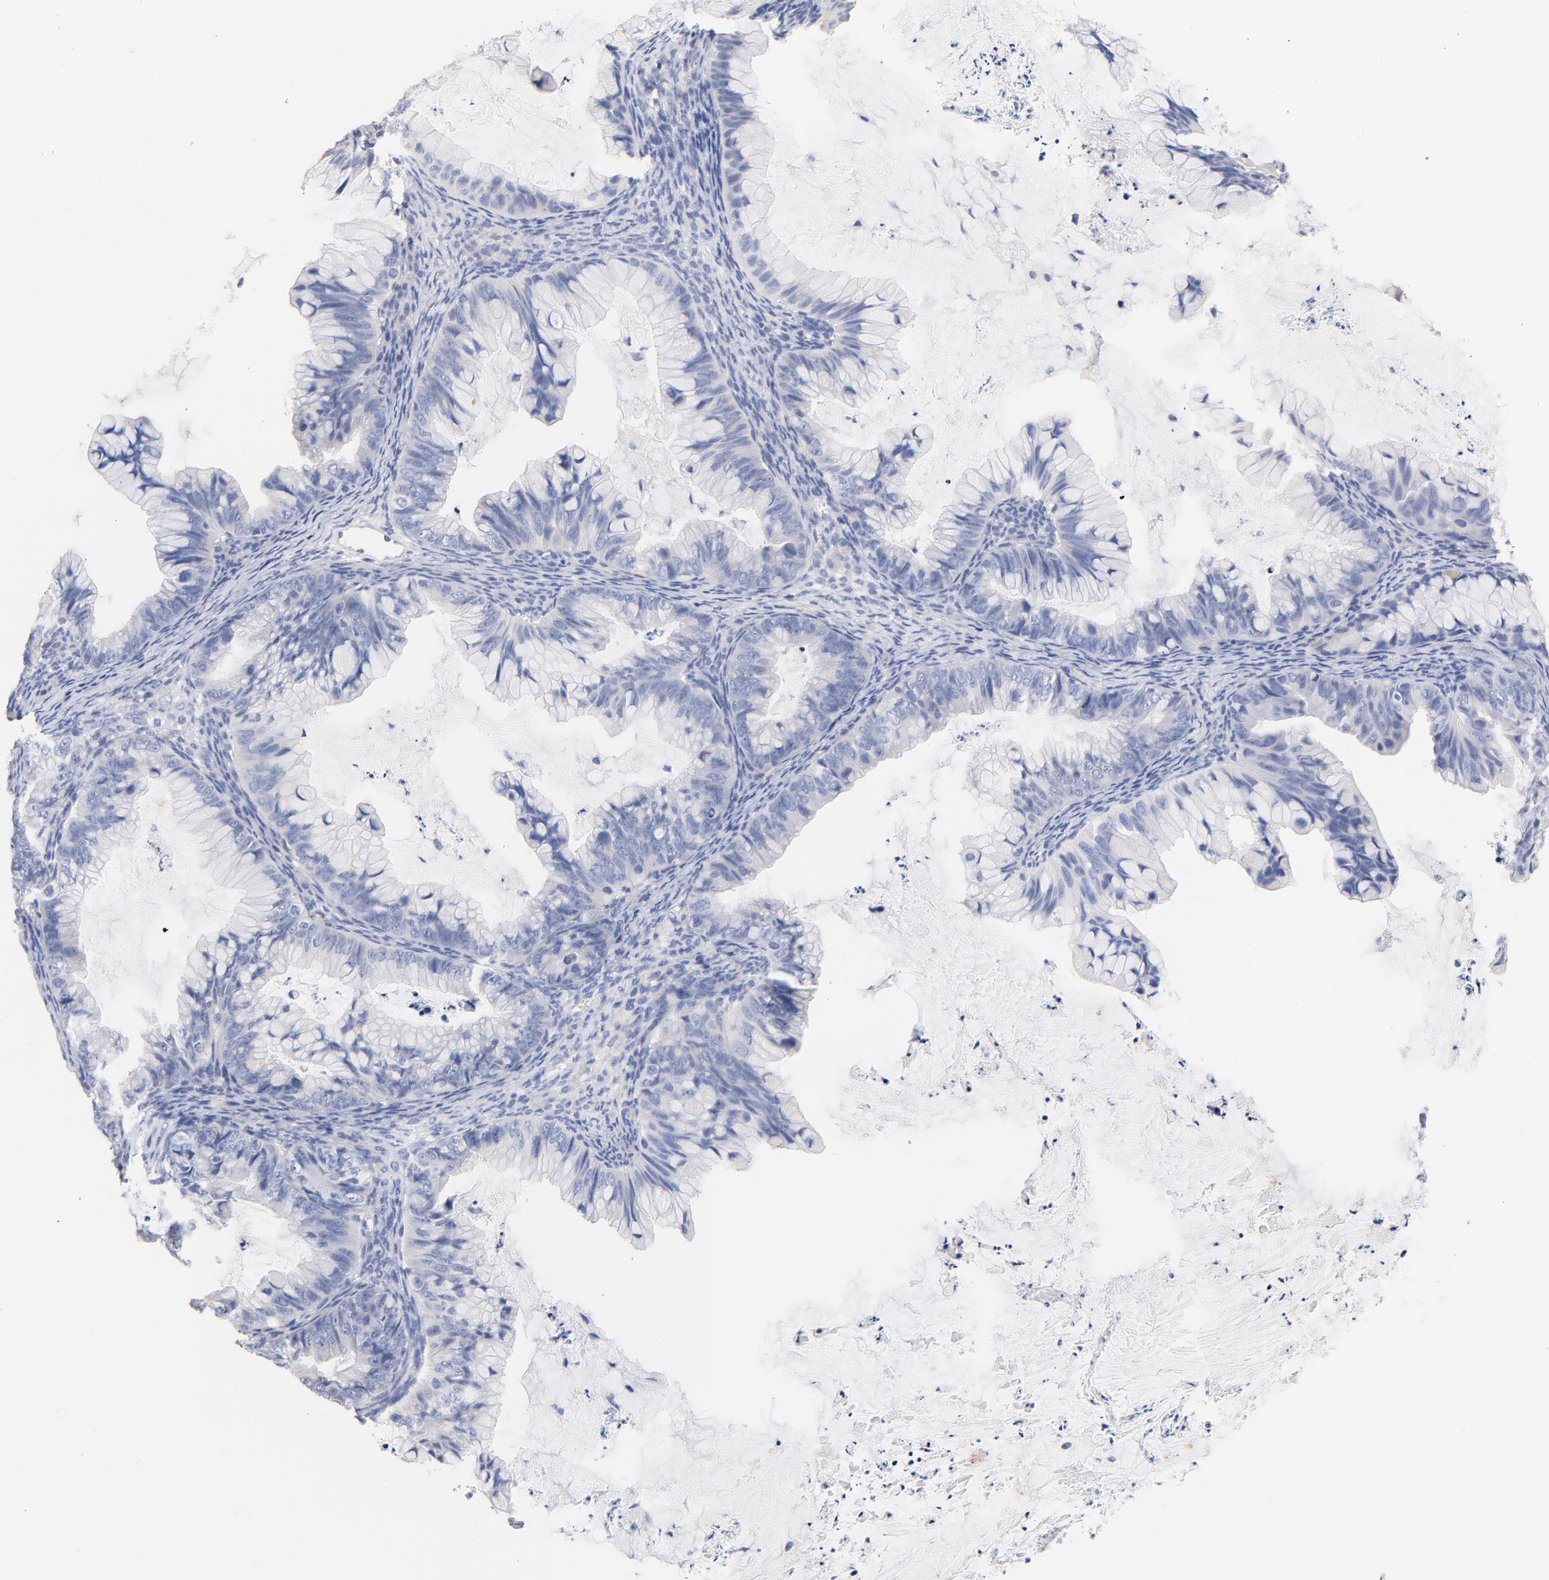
{"staining": {"intensity": "negative", "quantity": "none", "location": "none"}, "tissue": "ovarian cancer", "cell_type": "Tumor cells", "image_type": "cancer", "snomed": [{"axis": "morphology", "description": "Cystadenocarcinoma, mucinous, NOS"}, {"axis": "topography", "description": "Ovary"}], "caption": "Immunohistochemical staining of mucinous cystadenocarcinoma (ovarian) reveals no significant staining in tumor cells. (DAB (3,3'-diaminobenzidine) IHC, high magnification).", "gene": "CPS1", "patient": {"sex": "female", "age": 36}}